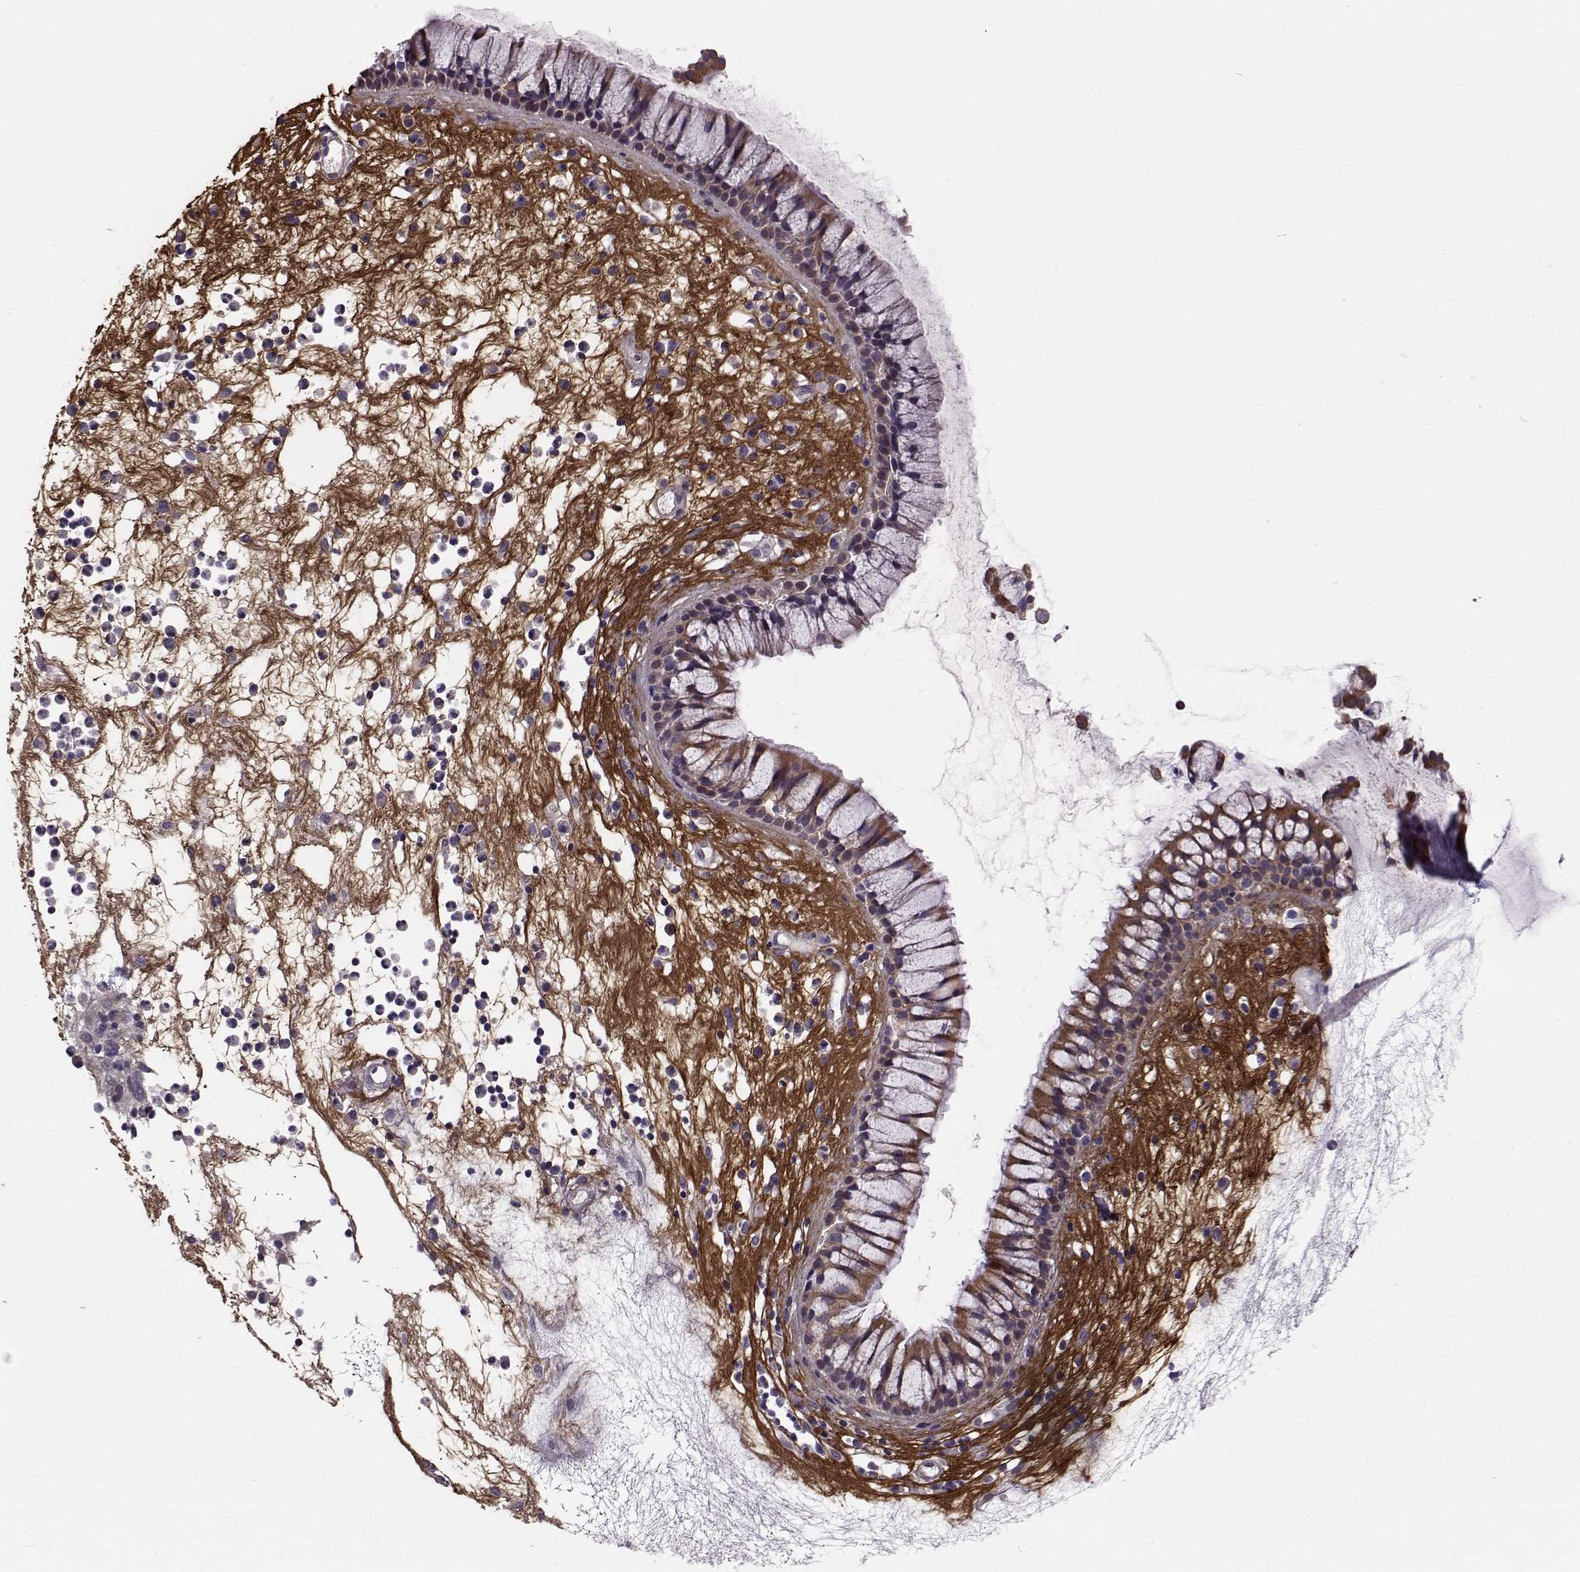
{"staining": {"intensity": "moderate", "quantity": "<25%", "location": "cytoplasmic/membranous"}, "tissue": "nasopharynx", "cell_type": "Respiratory epithelial cells", "image_type": "normal", "snomed": [{"axis": "morphology", "description": "Normal tissue, NOS"}, {"axis": "topography", "description": "Nasopharynx"}], "caption": "Immunohistochemistry (IHC) (DAB) staining of benign nasopharynx displays moderate cytoplasmic/membranous protein expression in about <25% of respiratory epithelial cells. The protein of interest is shown in brown color, while the nuclei are stained blue.", "gene": "PEX5L", "patient": {"sex": "male", "age": 77}}